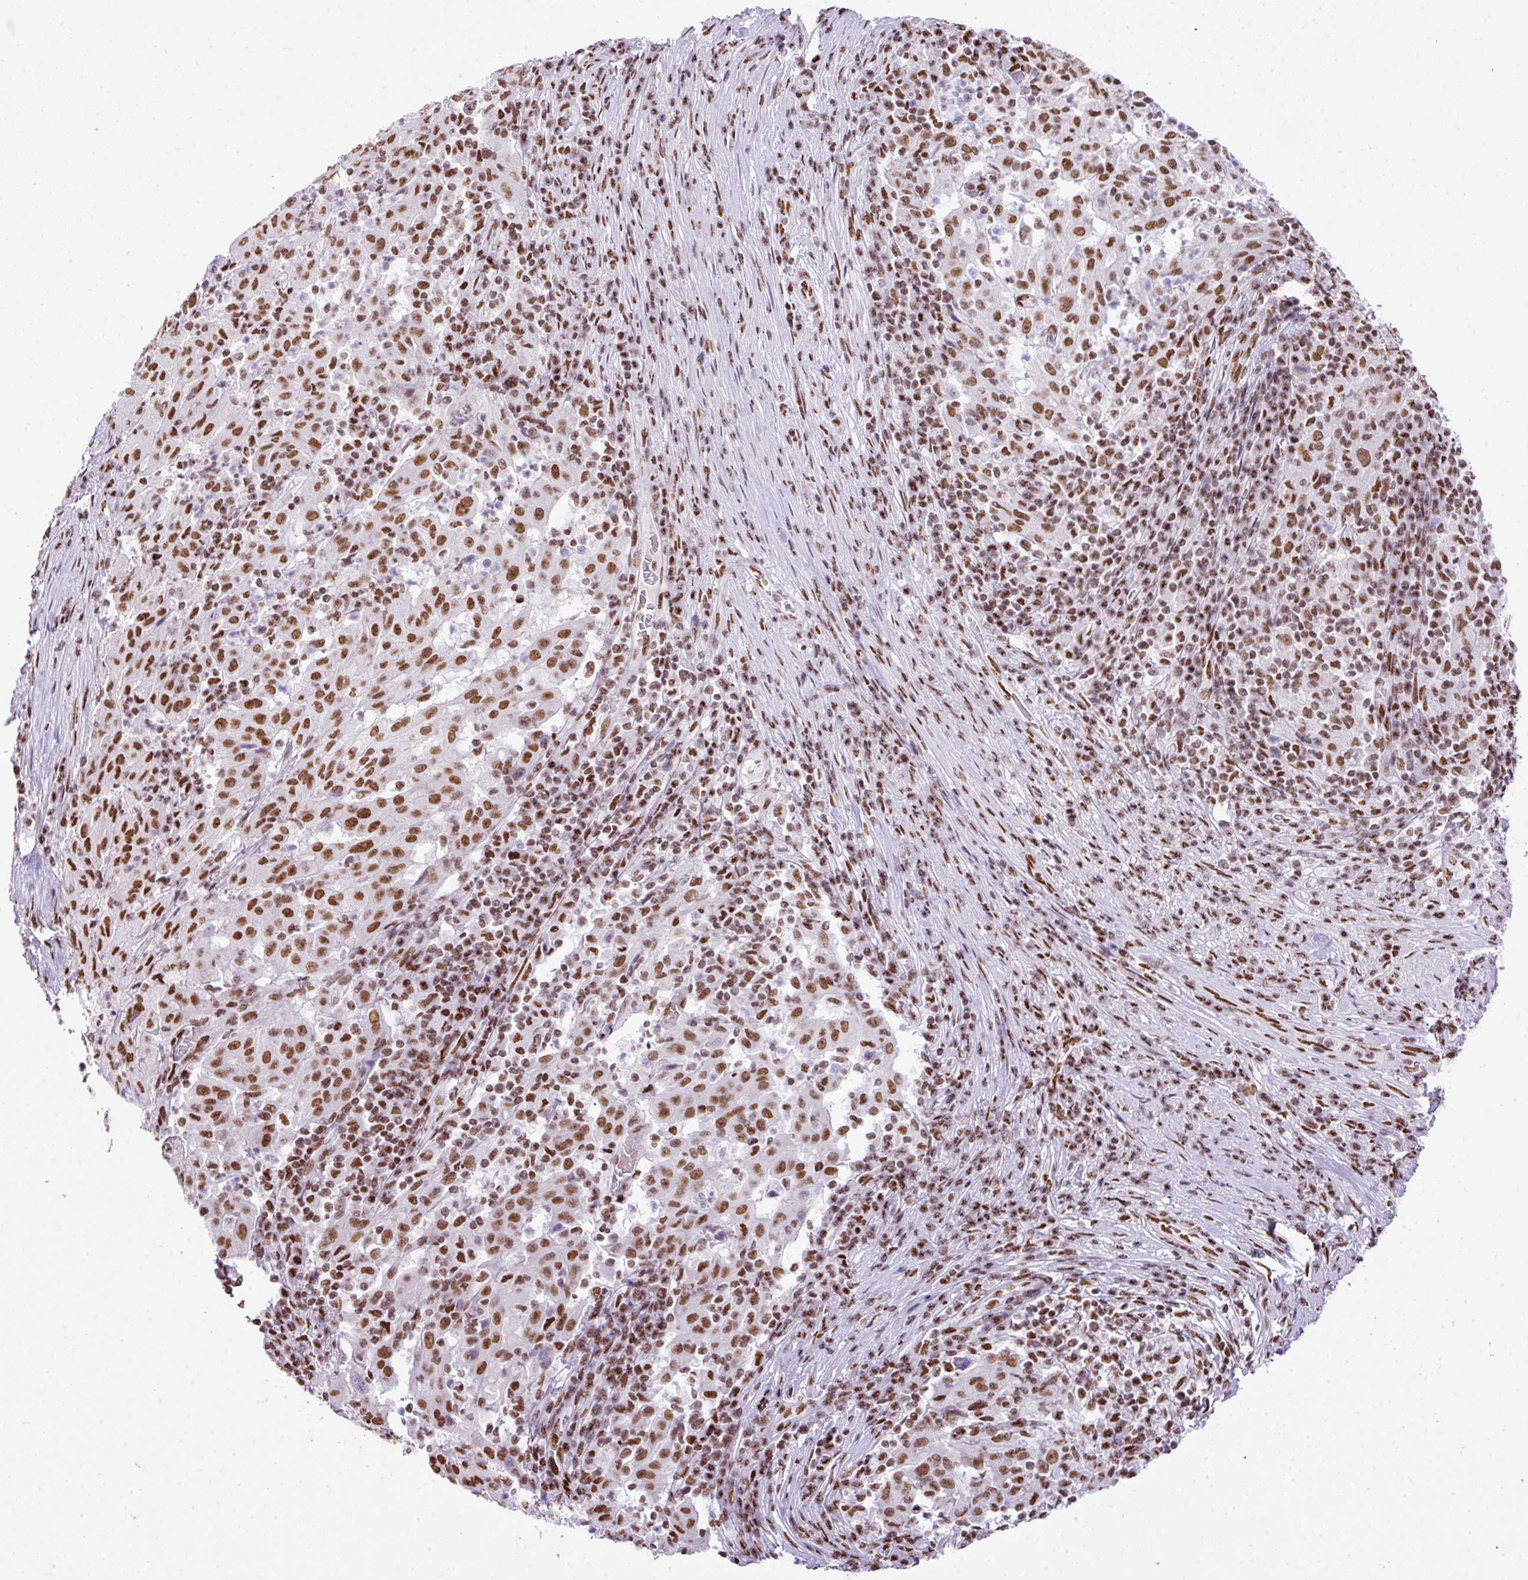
{"staining": {"intensity": "moderate", "quantity": ">75%", "location": "nuclear"}, "tissue": "pancreatic cancer", "cell_type": "Tumor cells", "image_type": "cancer", "snomed": [{"axis": "morphology", "description": "Adenocarcinoma, NOS"}, {"axis": "topography", "description": "Pancreas"}], "caption": "The photomicrograph shows staining of pancreatic adenocarcinoma, revealing moderate nuclear protein expression (brown color) within tumor cells.", "gene": "RARG", "patient": {"sex": "male", "age": 63}}